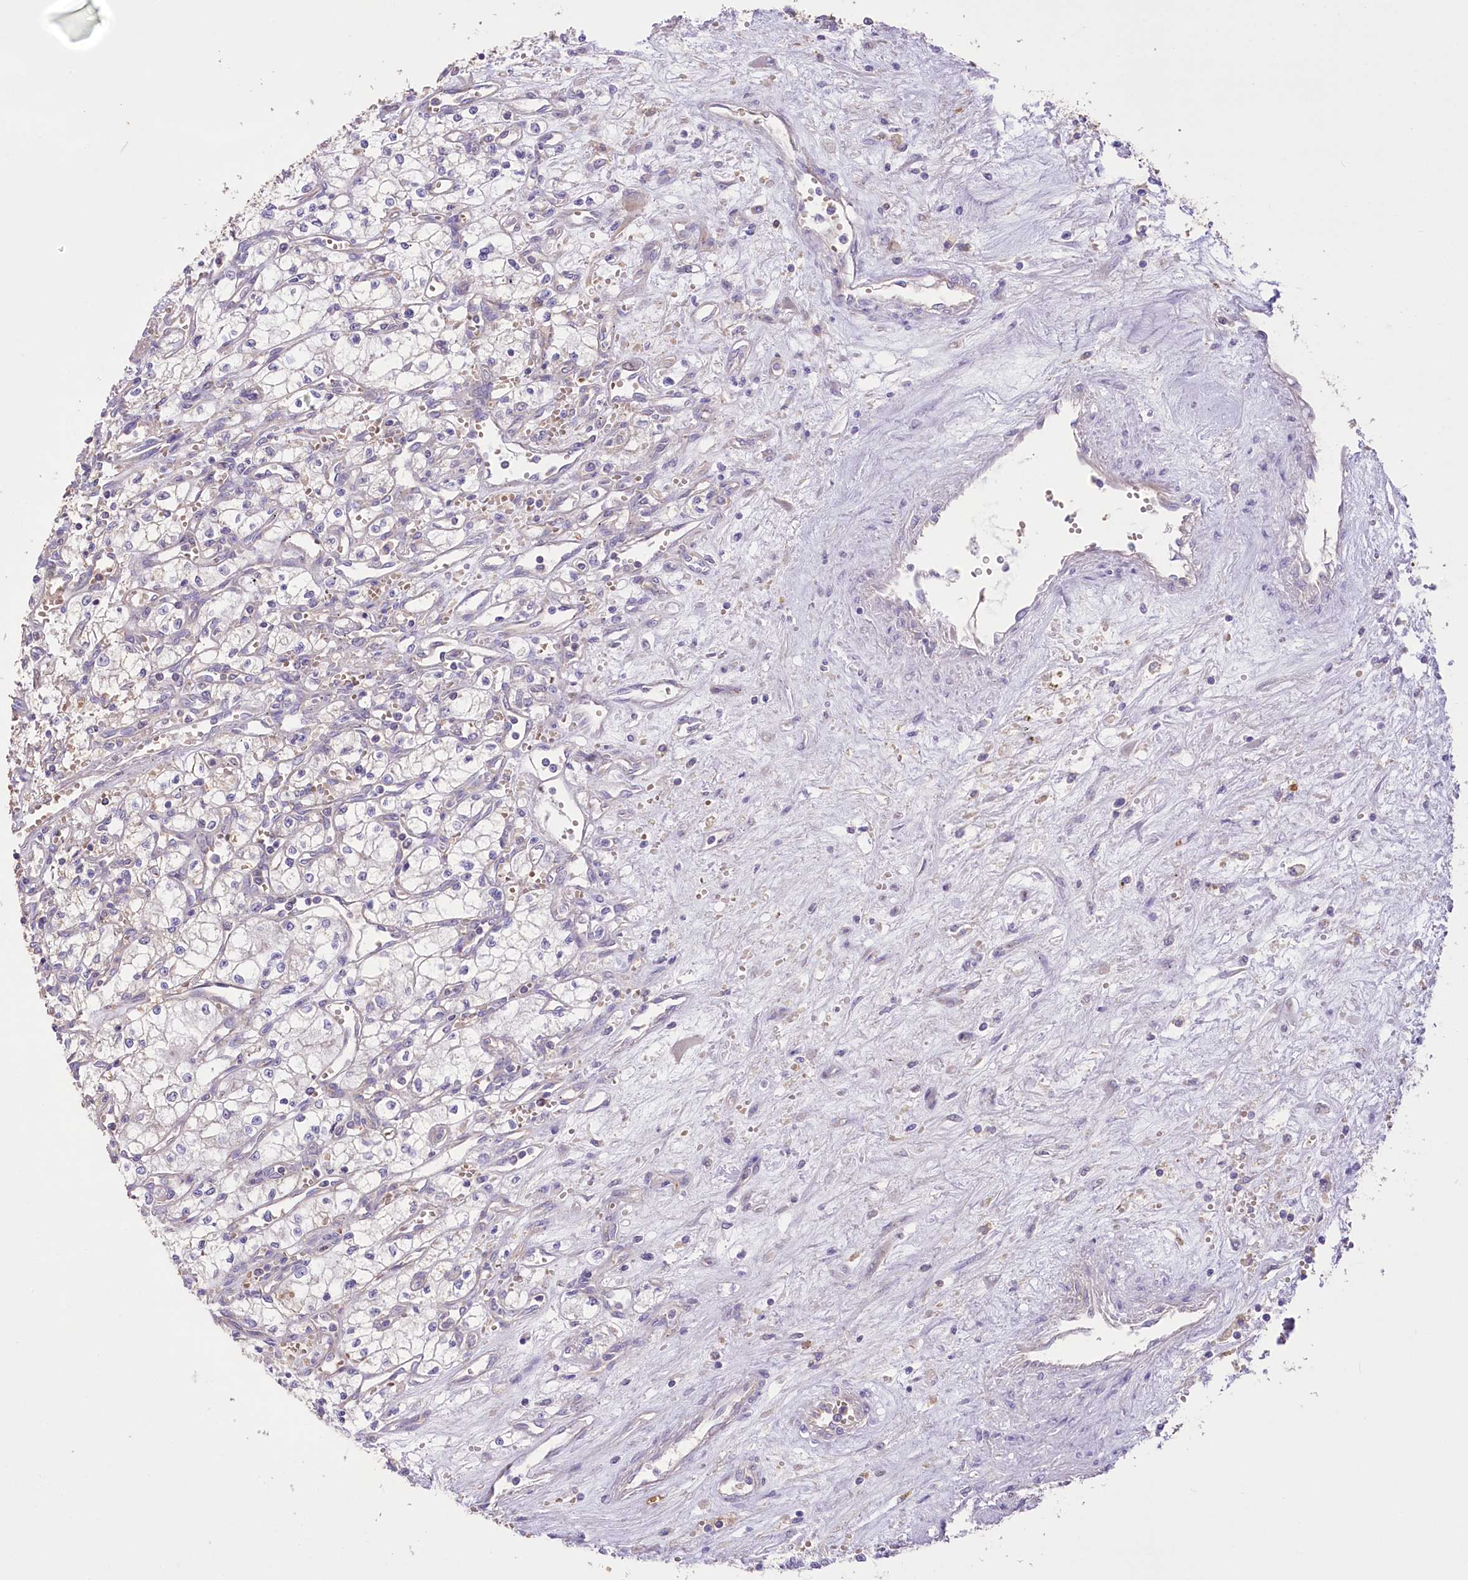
{"staining": {"intensity": "negative", "quantity": "none", "location": "none"}, "tissue": "renal cancer", "cell_type": "Tumor cells", "image_type": "cancer", "snomed": [{"axis": "morphology", "description": "Adenocarcinoma, NOS"}, {"axis": "topography", "description": "Kidney"}], "caption": "The IHC image has no significant expression in tumor cells of renal adenocarcinoma tissue.", "gene": "PRSS53", "patient": {"sex": "male", "age": 59}}